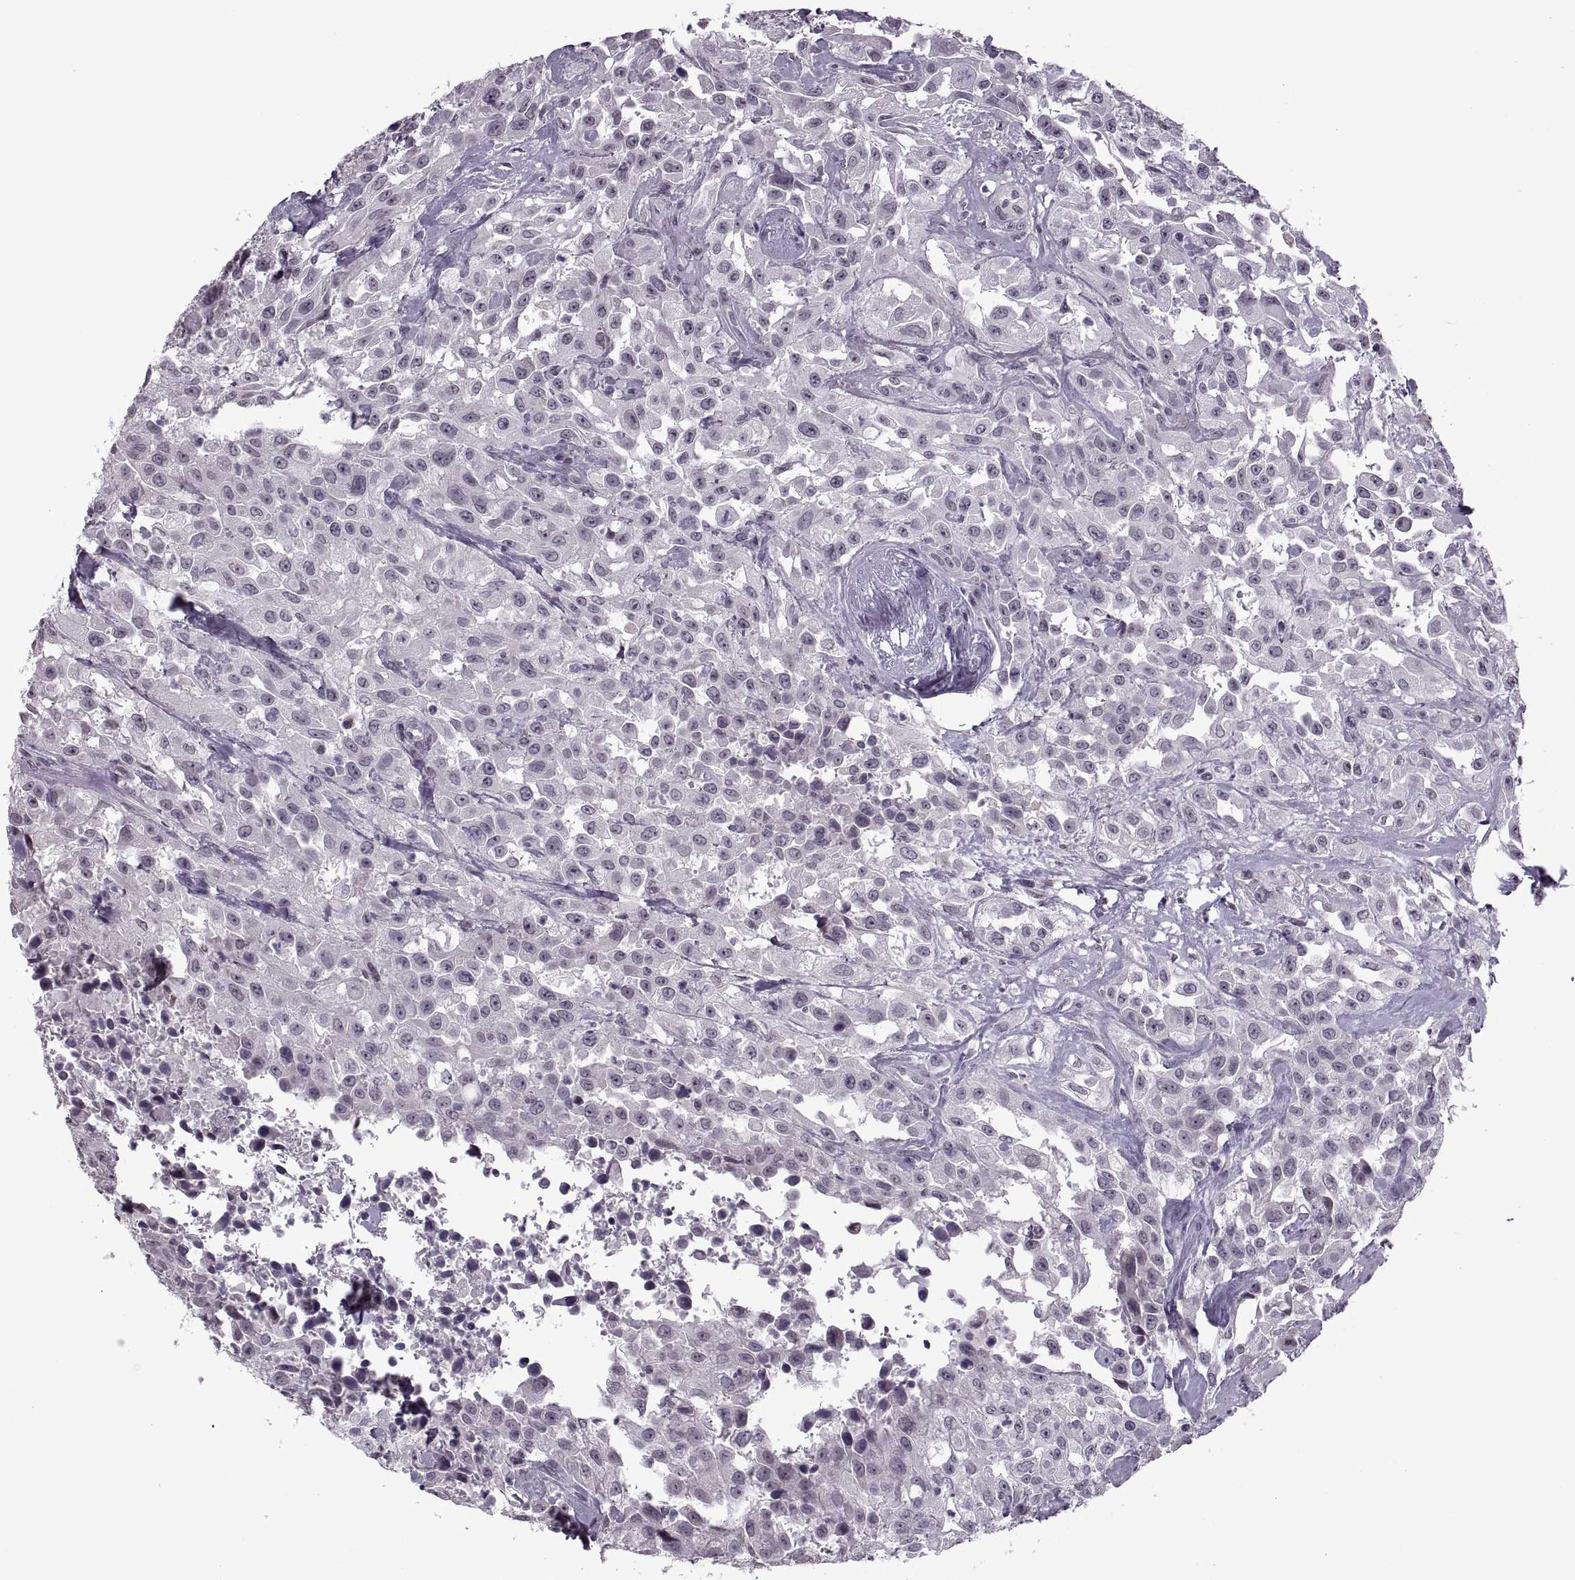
{"staining": {"intensity": "negative", "quantity": "none", "location": "none"}, "tissue": "urothelial cancer", "cell_type": "Tumor cells", "image_type": "cancer", "snomed": [{"axis": "morphology", "description": "Urothelial carcinoma, High grade"}, {"axis": "topography", "description": "Urinary bladder"}], "caption": "Tumor cells show no significant protein staining in urothelial cancer.", "gene": "PRSS37", "patient": {"sex": "male", "age": 79}}